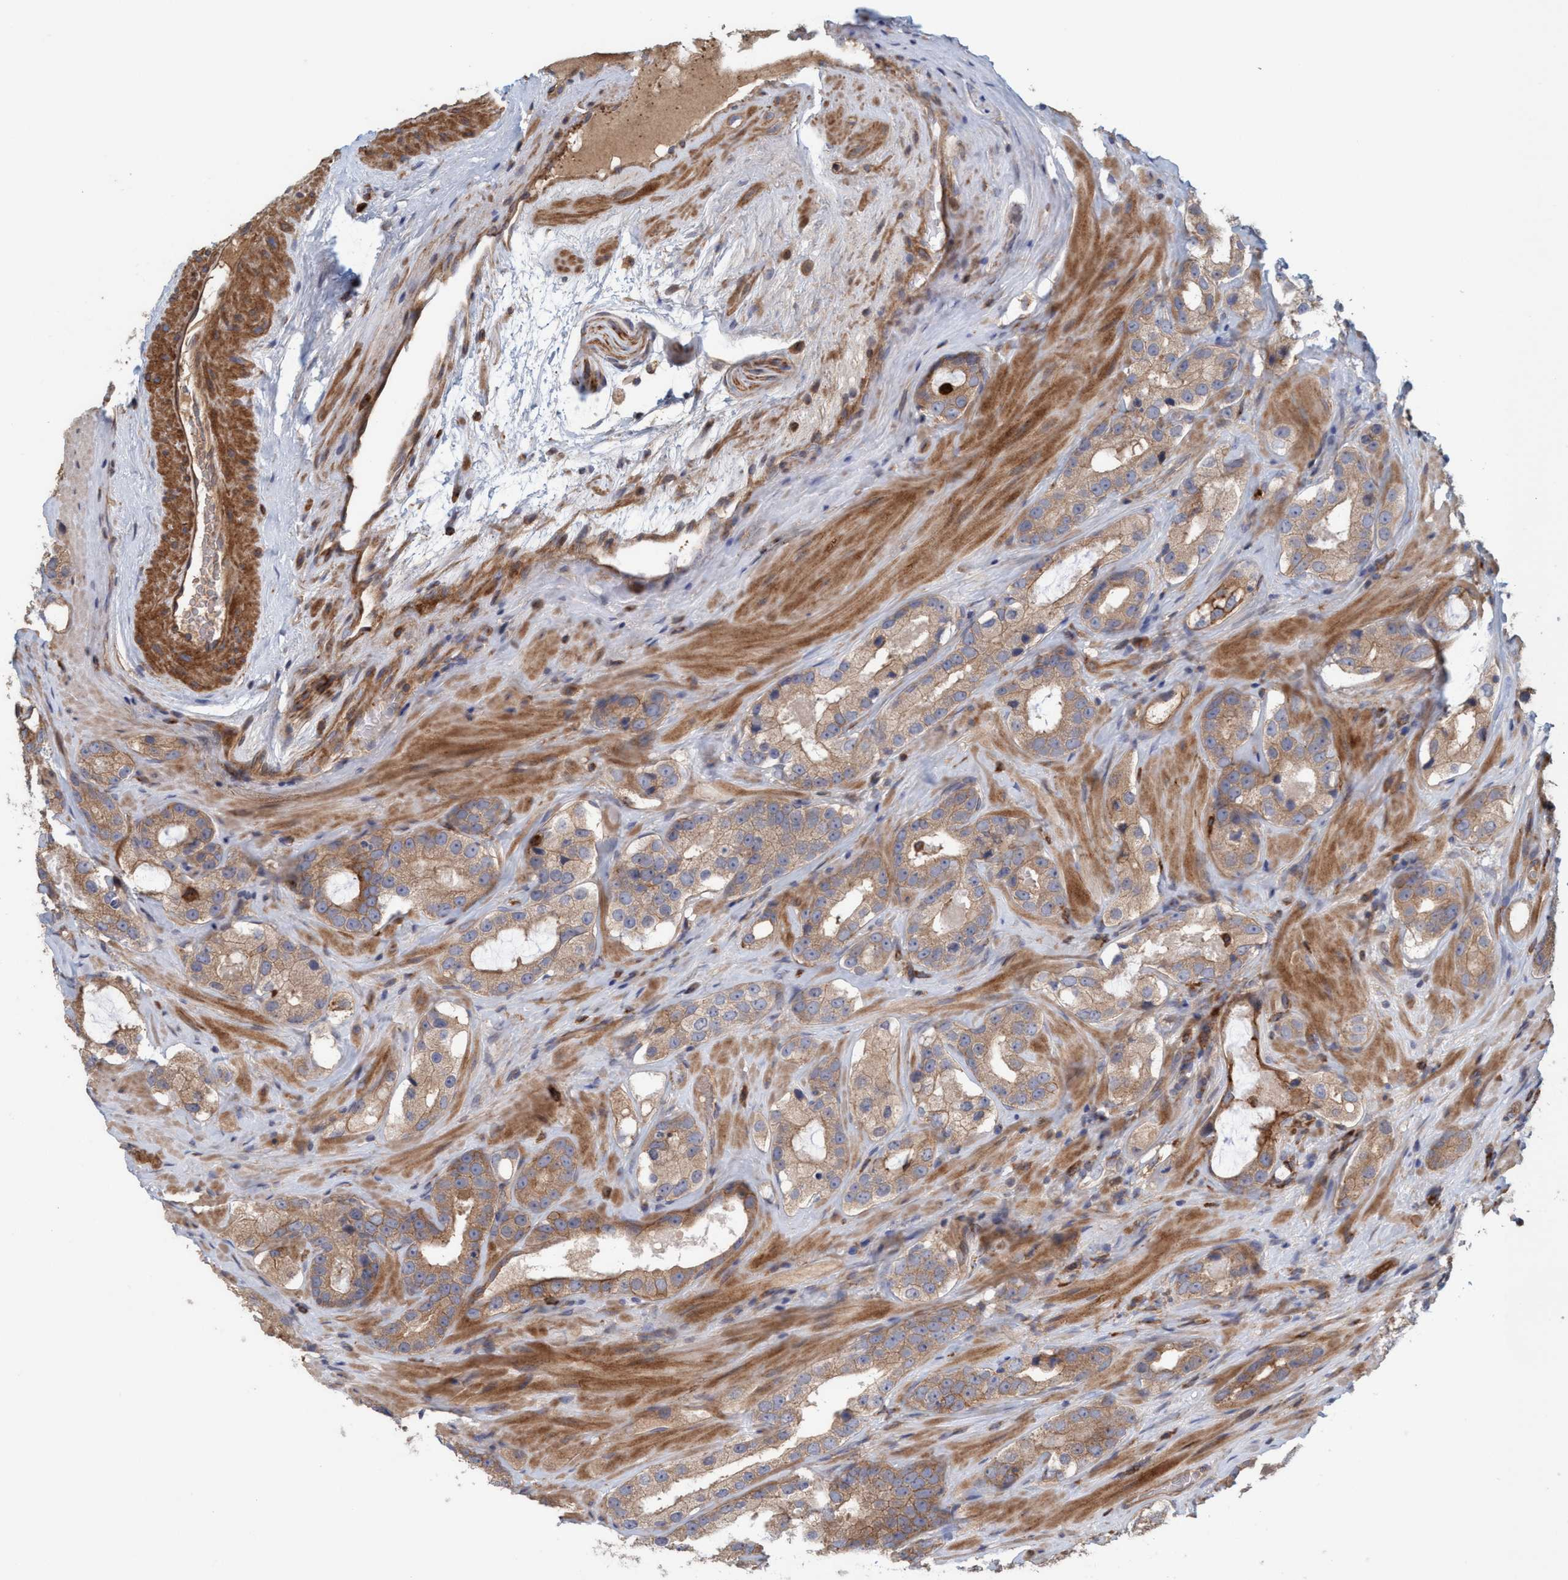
{"staining": {"intensity": "strong", "quantity": ">75%", "location": "cytoplasmic/membranous"}, "tissue": "prostate cancer", "cell_type": "Tumor cells", "image_type": "cancer", "snomed": [{"axis": "morphology", "description": "Adenocarcinoma, High grade"}, {"axis": "topography", "description": "Prostate"}], "caption": "An image of prostate cancer (high-grade adenocarcinoma) stained for a protein displays strong cytoplasmic/membranous brown staining in tumor cells. (DAB (3,3'-diaminobenzidine) = brown stain, brightfield microscopy at high magnification).", "gene": "SPECC1", "patient": {"sex": "male", "age": 63}}